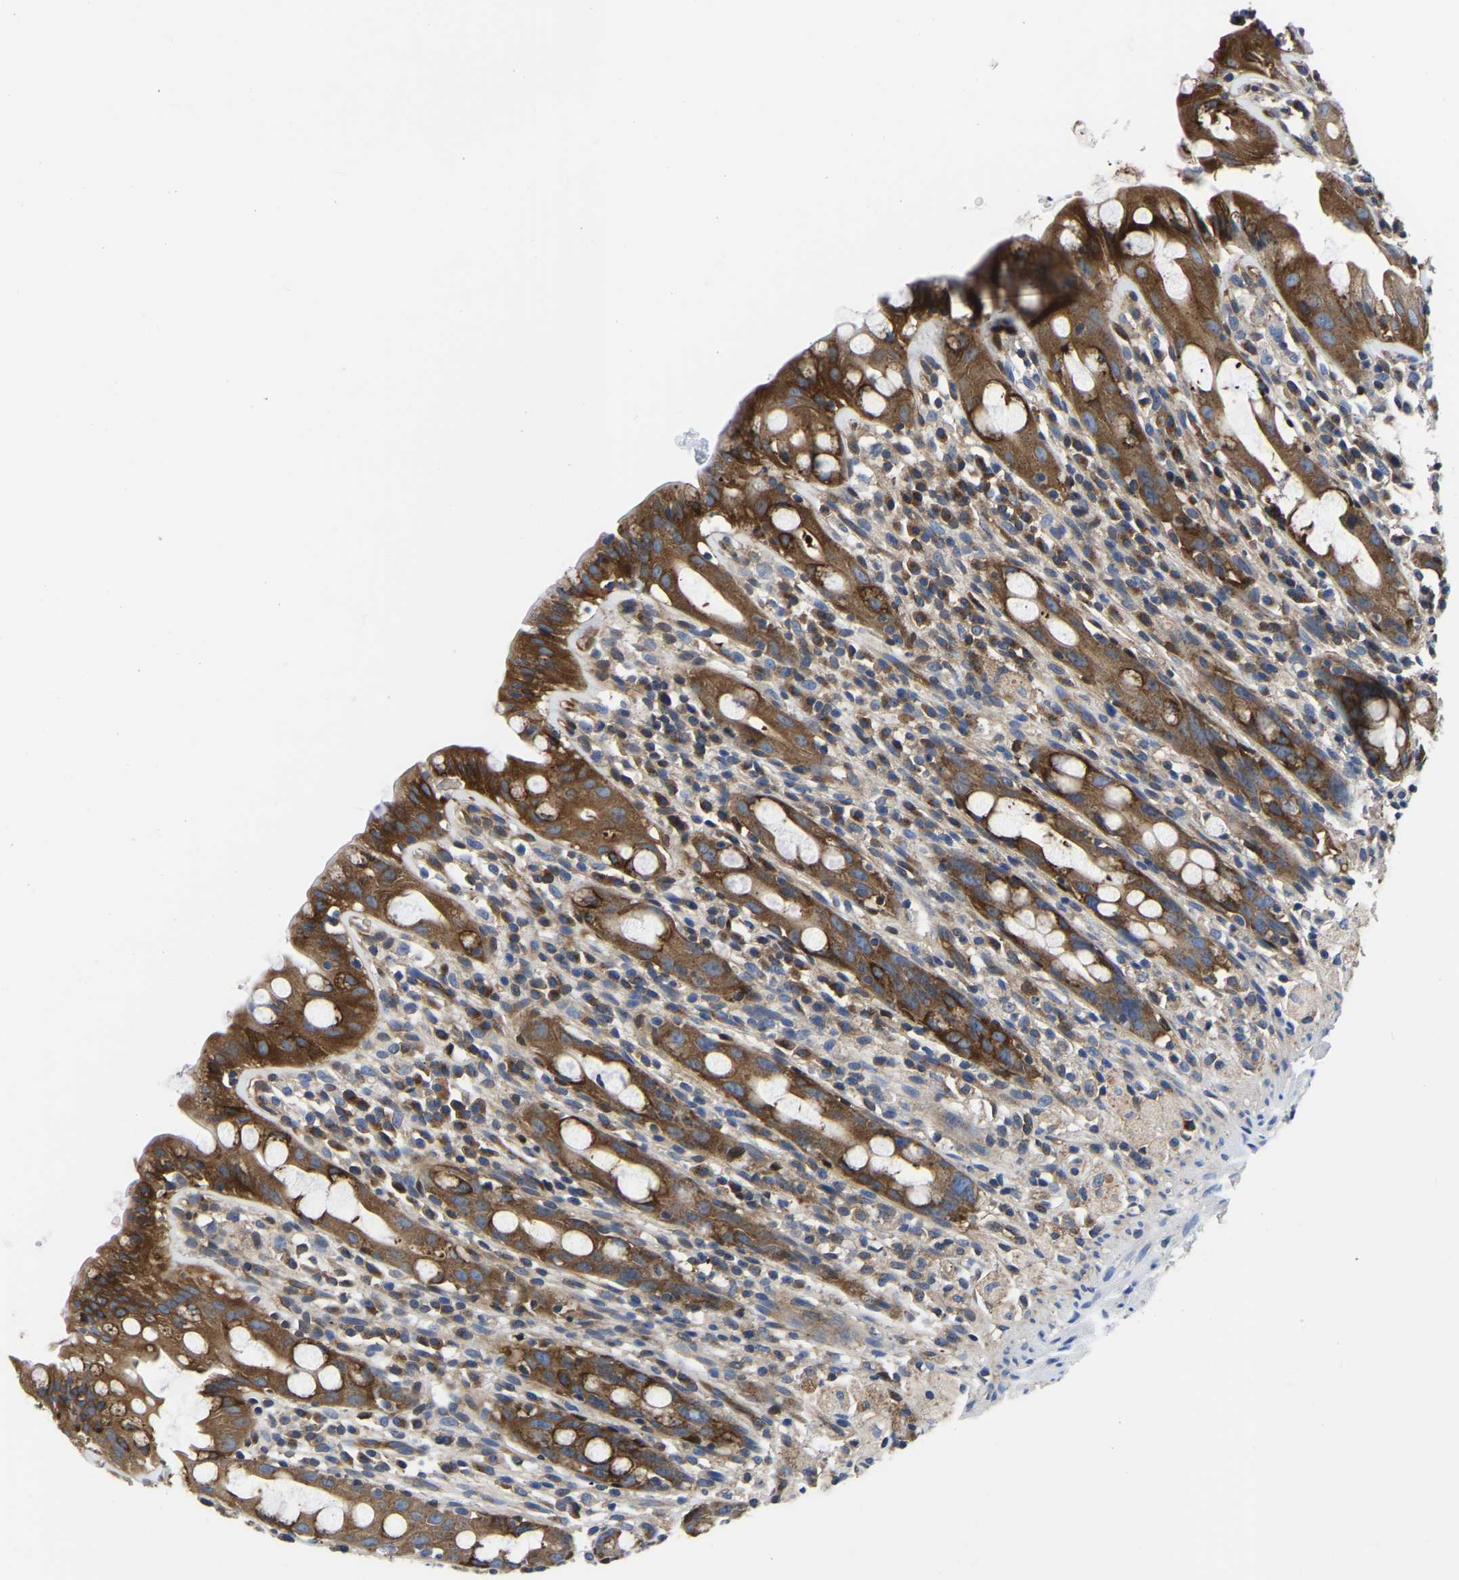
{"staining": {"intensity": "strong", "quantity": "25%-75%", "location": "cytoplasmic/membranous"}, "tissue": "rectum", "cell_type": "Glandular cells", "image_type": "normal", "snomed": [{"axis": "morphology", "description": "Normal tissue, NOS"}, {"axis": "topography", "description": "Rectum"}], "caption": "Immunohistochemistry (IHC) of benign rectum displays high levels of strong cytoplasmic/membranous staining in approximately 25%-75% of glandular cells.", "gene": "TFG", "patient": {"sex": "male", "age": 44}}